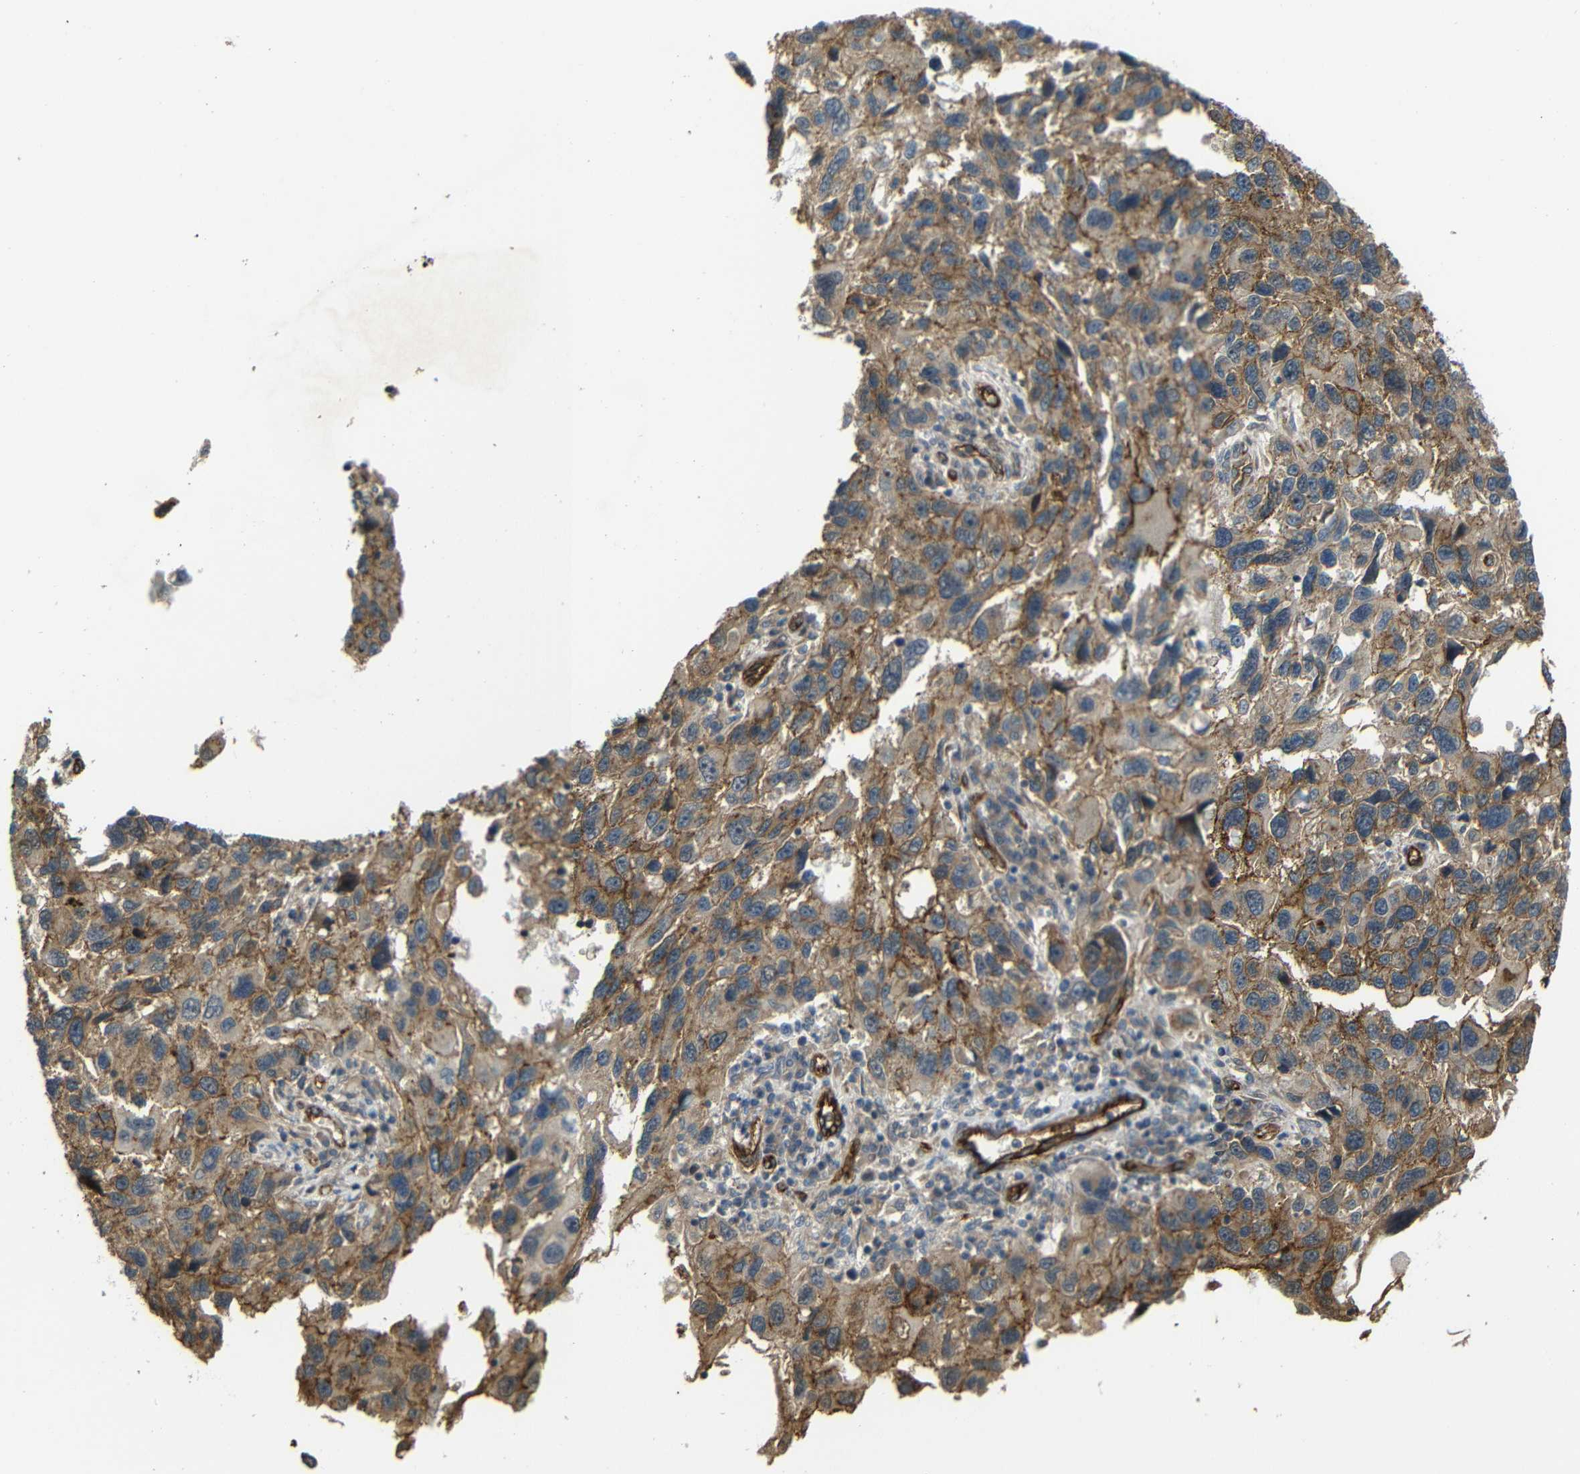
{"staining": {"intensity": "moderate", "quantity": ">75%", "location": "cytoplasmic/membranous"}, "tissue": "melanoma", "cell_type": "Tumor cells", "image_type": "cancer", "snomed": [{"axis": "morphology", "description": "Malignant melanoma, NOS"}, {"axis": "topography", "description": "Skin"}], "caption": "Moderate cytoplasmic/membranous staining is identified in about >75% of tumor cells in malignant melanoma.", "gene": "RELL1", "patient": {"sex": "male", "age": 53}}